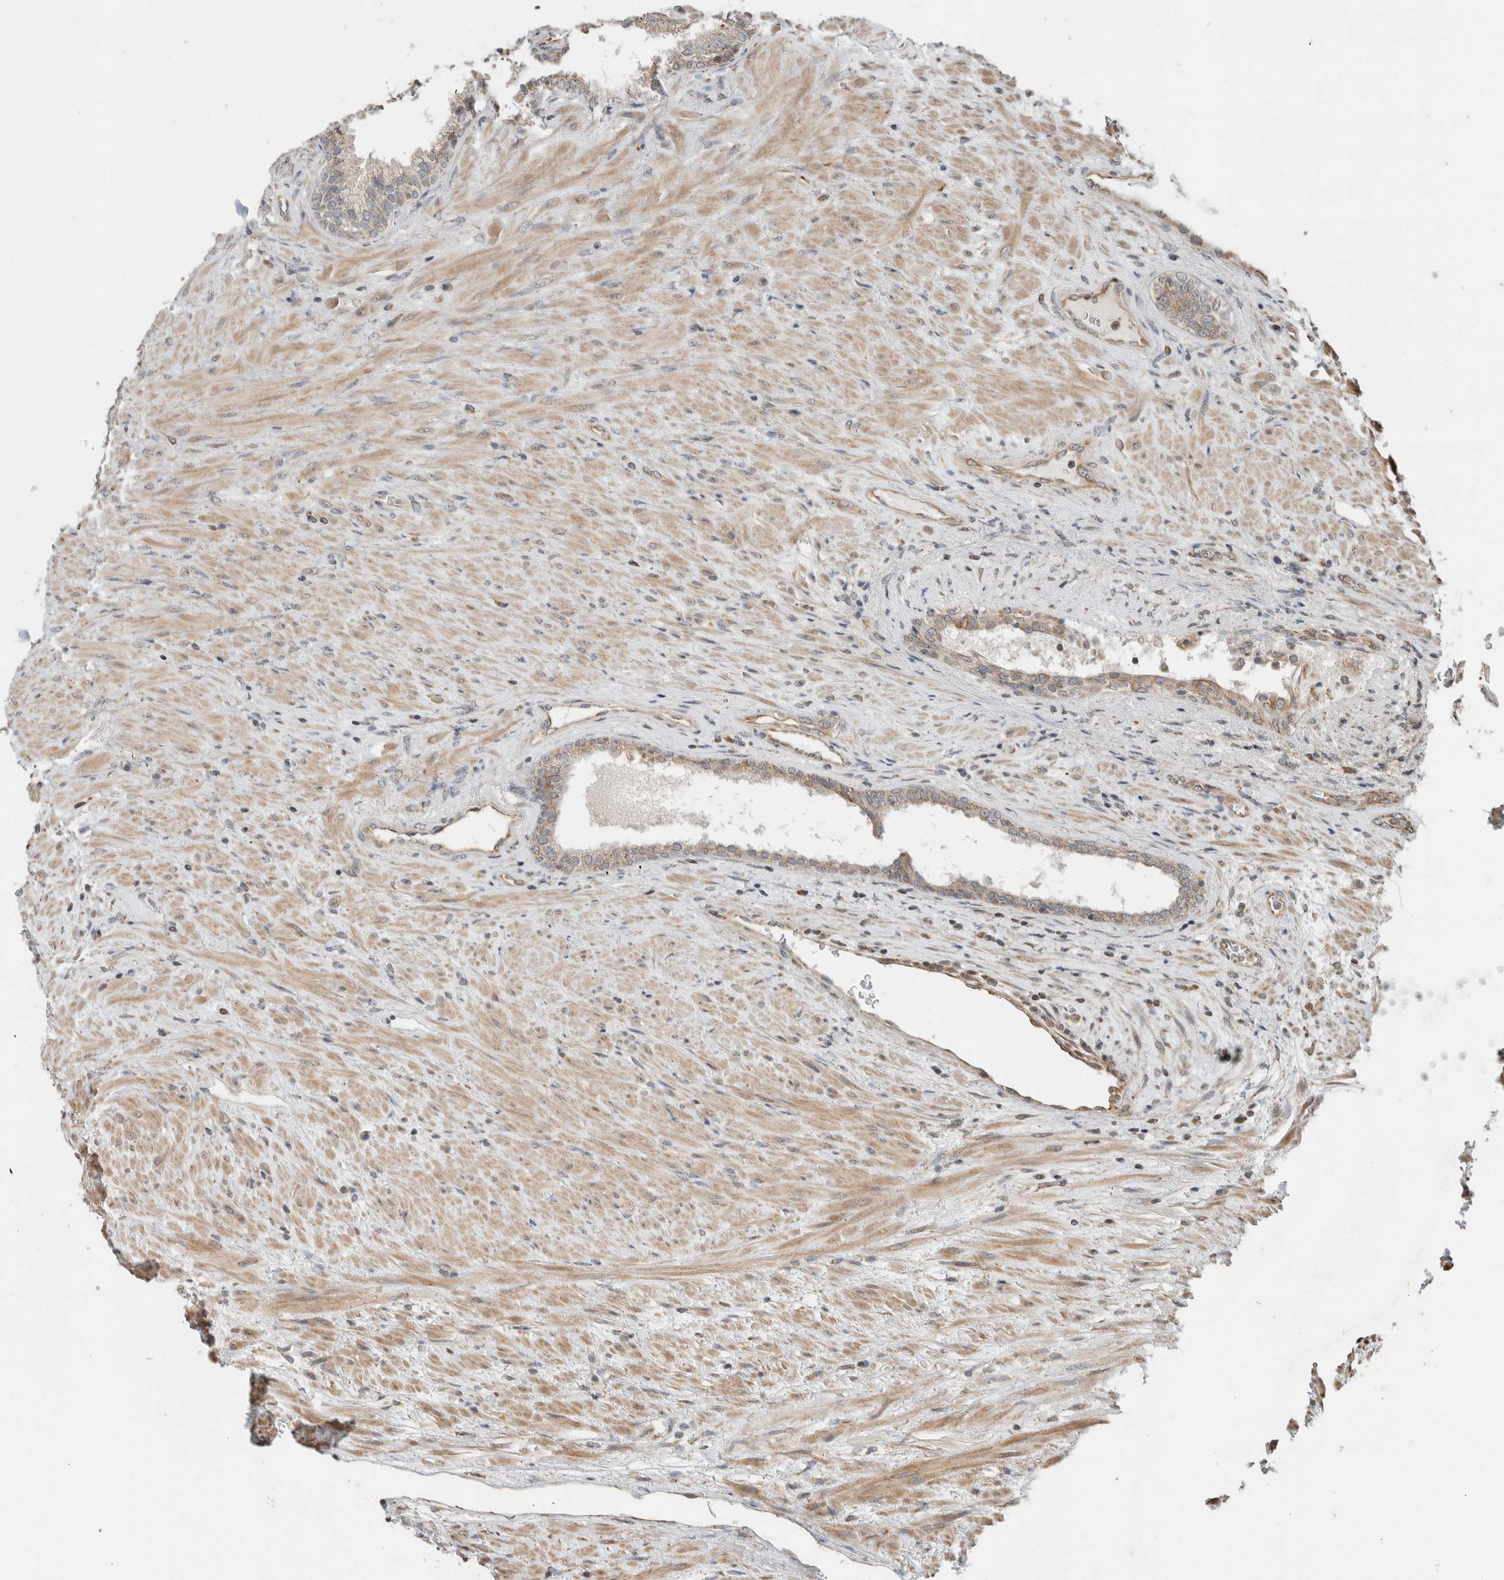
{"staining": {"intensity": "weak", "quantity": "25%-75%", "location": "cytoplasmic/membranous"}, "tissue": "prostate", "cell_type": "Glandular cells", "image_type": "normal", "snomed": [{"axis": "morphology", "description": "Normal tissue, NOS"}, {"axis": "topography", "description": "Prostate"}], "caption": "Immunohistochemical staining of normal prostate exhibits low levels of weak cytoplasmic/membranous positivity in about 25%-75% of glandular cells.", "gene": "GINS4", "patient": {"sex": "male", "age": 76}}